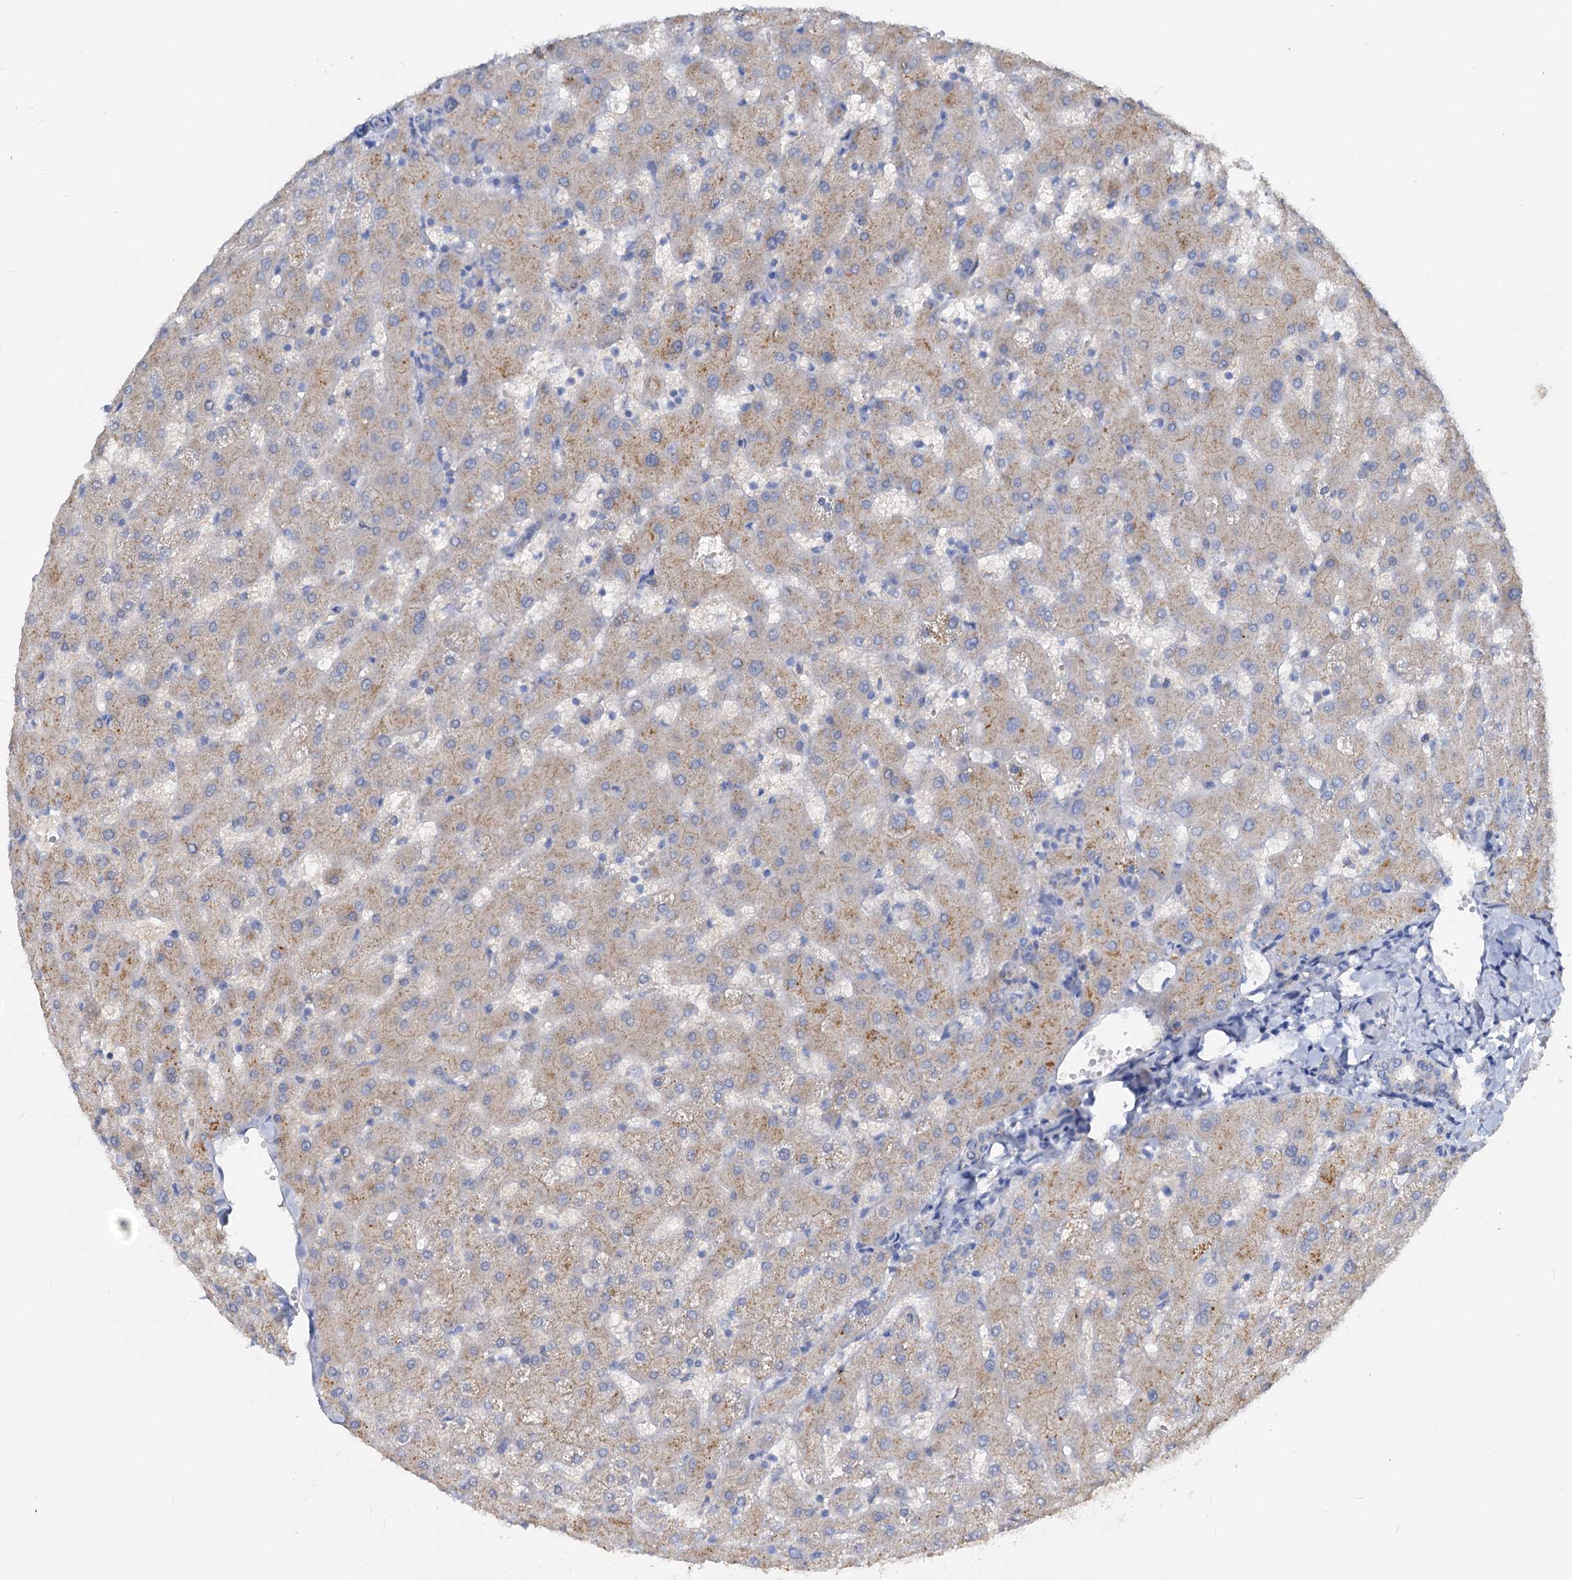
{"staining": {"intensity": "negative", "quantity": "none", "location": "none"}, "tissue": "liver", "cell_type": "Cholangiocytes", "image_type": "normal", "snomed": [{"axis": "morphology", "description": "Normal tissue, NOS"}, {"axis": "topography", "description": "Liver"}], "caption": "Histopathology image shows no significant protein positivity in cholangiocytes of benign liver.", "gene": "ACY3", "patient": {"sex": "female", "age": 63}}